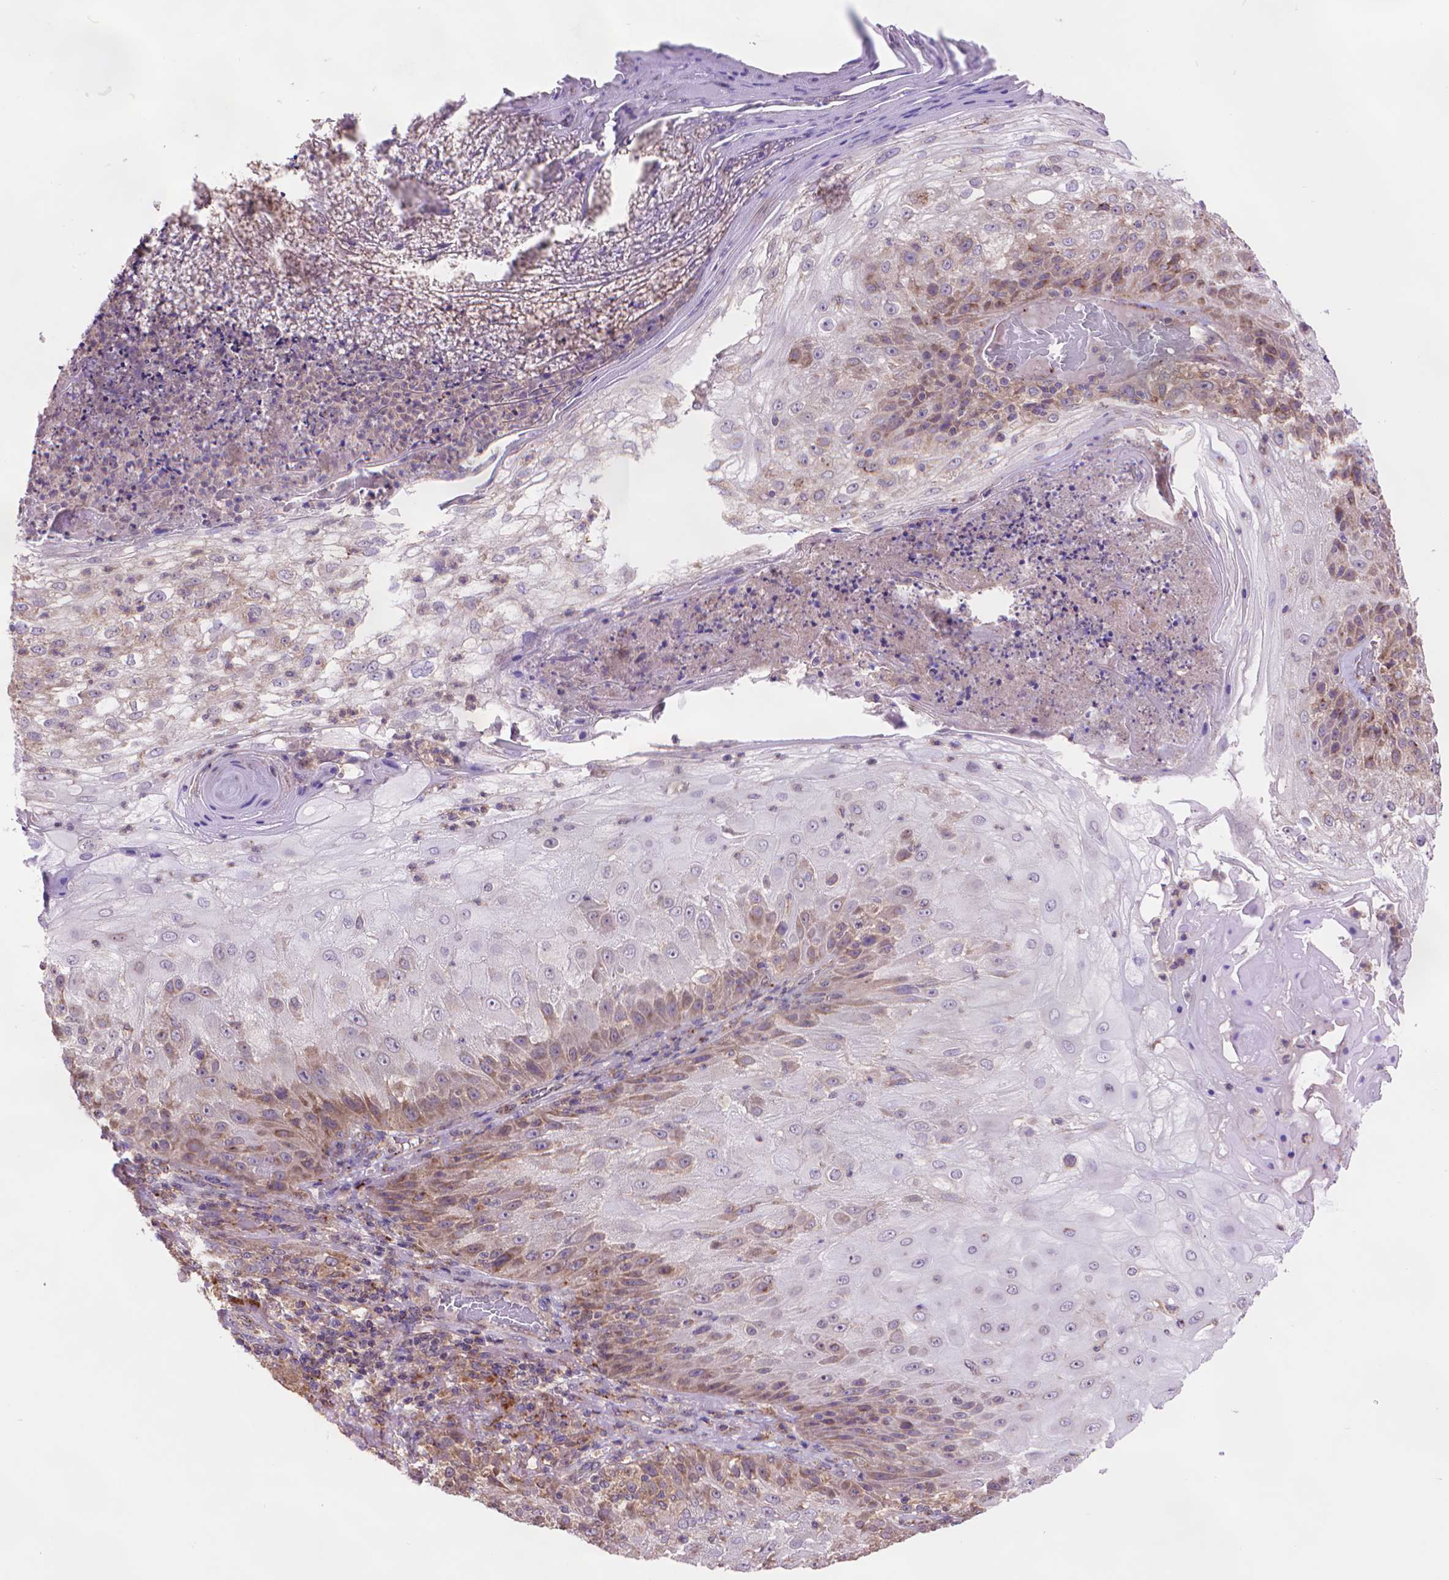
{"staining": {"intensity": "moderate", "quantity": "25%-75%", "location": "cytoplasmic/membranous"}, "tissue": "skin cancer", "cell_type": "Tumor cells", "image_type": "cancer", "snomed": [{"axis": "morphology", "description": "Normal tissue, NOS"}, {"axis": "morphology", "description": "Squamous cell carcinoma, NOS"}, {"axis": "topography", "description": "Skin"}], "caption": "This is an image of immunohistochemistry (IHC) staining of skin squamous cell carcinoma, which shows moderate expression in the cytoplasmic/membranous of tumor cells.", "gene": "GLB1", "patient": {"sex": "female", "age": 83}}